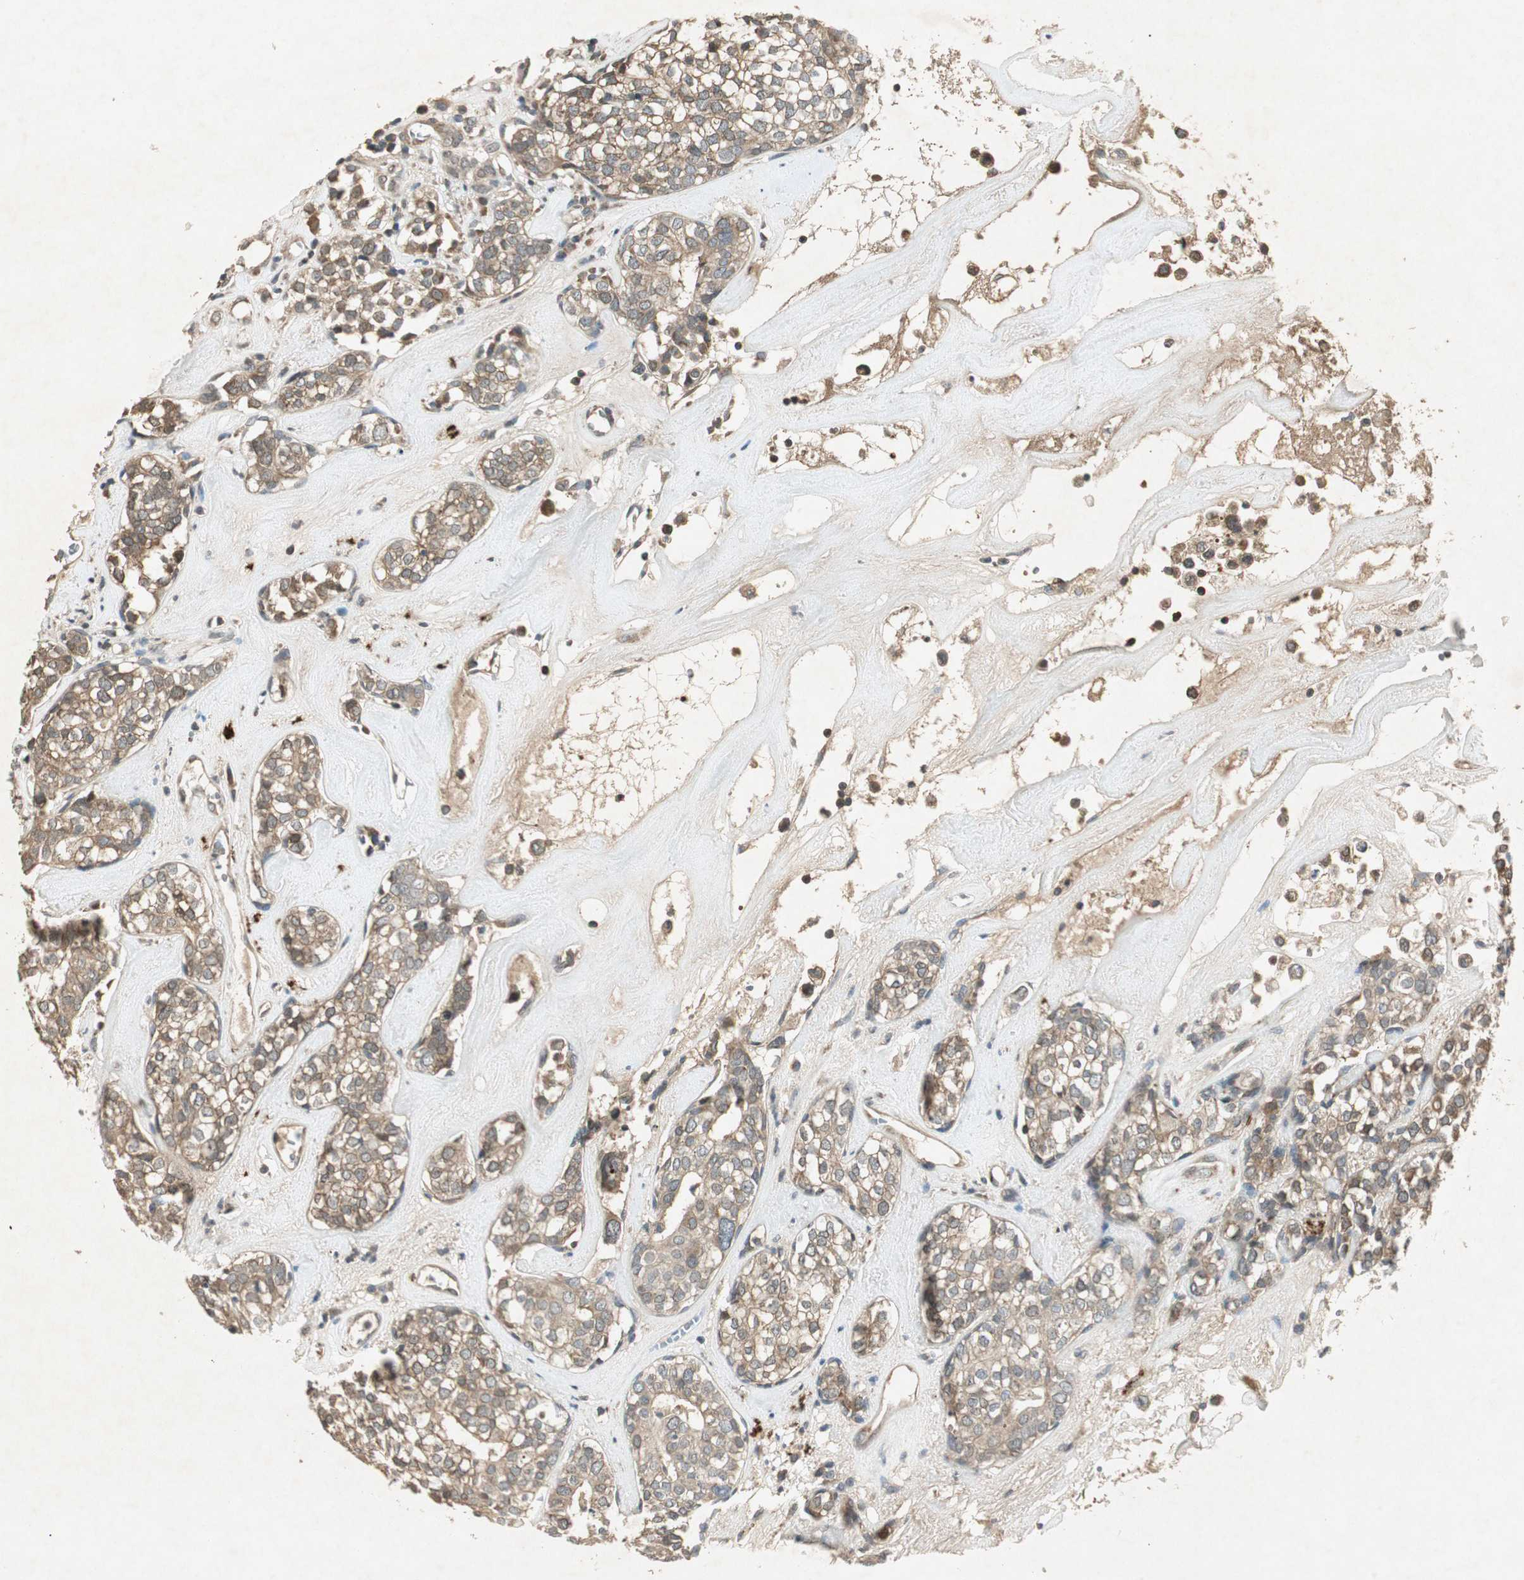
{"staining": {"intensity": "moderate", "quantity": ">75%", "location": "cytoplasmic/membranous"}, "tissue": "head and neck cancer", "cell_type": "Tumor cells", "image_type": "cancer", "snomed": [{"axis": "morphology", "description": "Adenocarcinoma, NOS"}, {"axis": "topography", "description": "Salivary gland"}, {"axis": "topography", "description": "Head-Neck"}], "caption": "Head and neck cancer tissue exhibits moderate cytoplasmic/membranous positivity in about >75% of tumor cells Immunohistochemistry stains the protein of interest in brown and the nuclei are stained blue.", "gene": "USP2", "patient": {"sex": "female", "age": 65}}